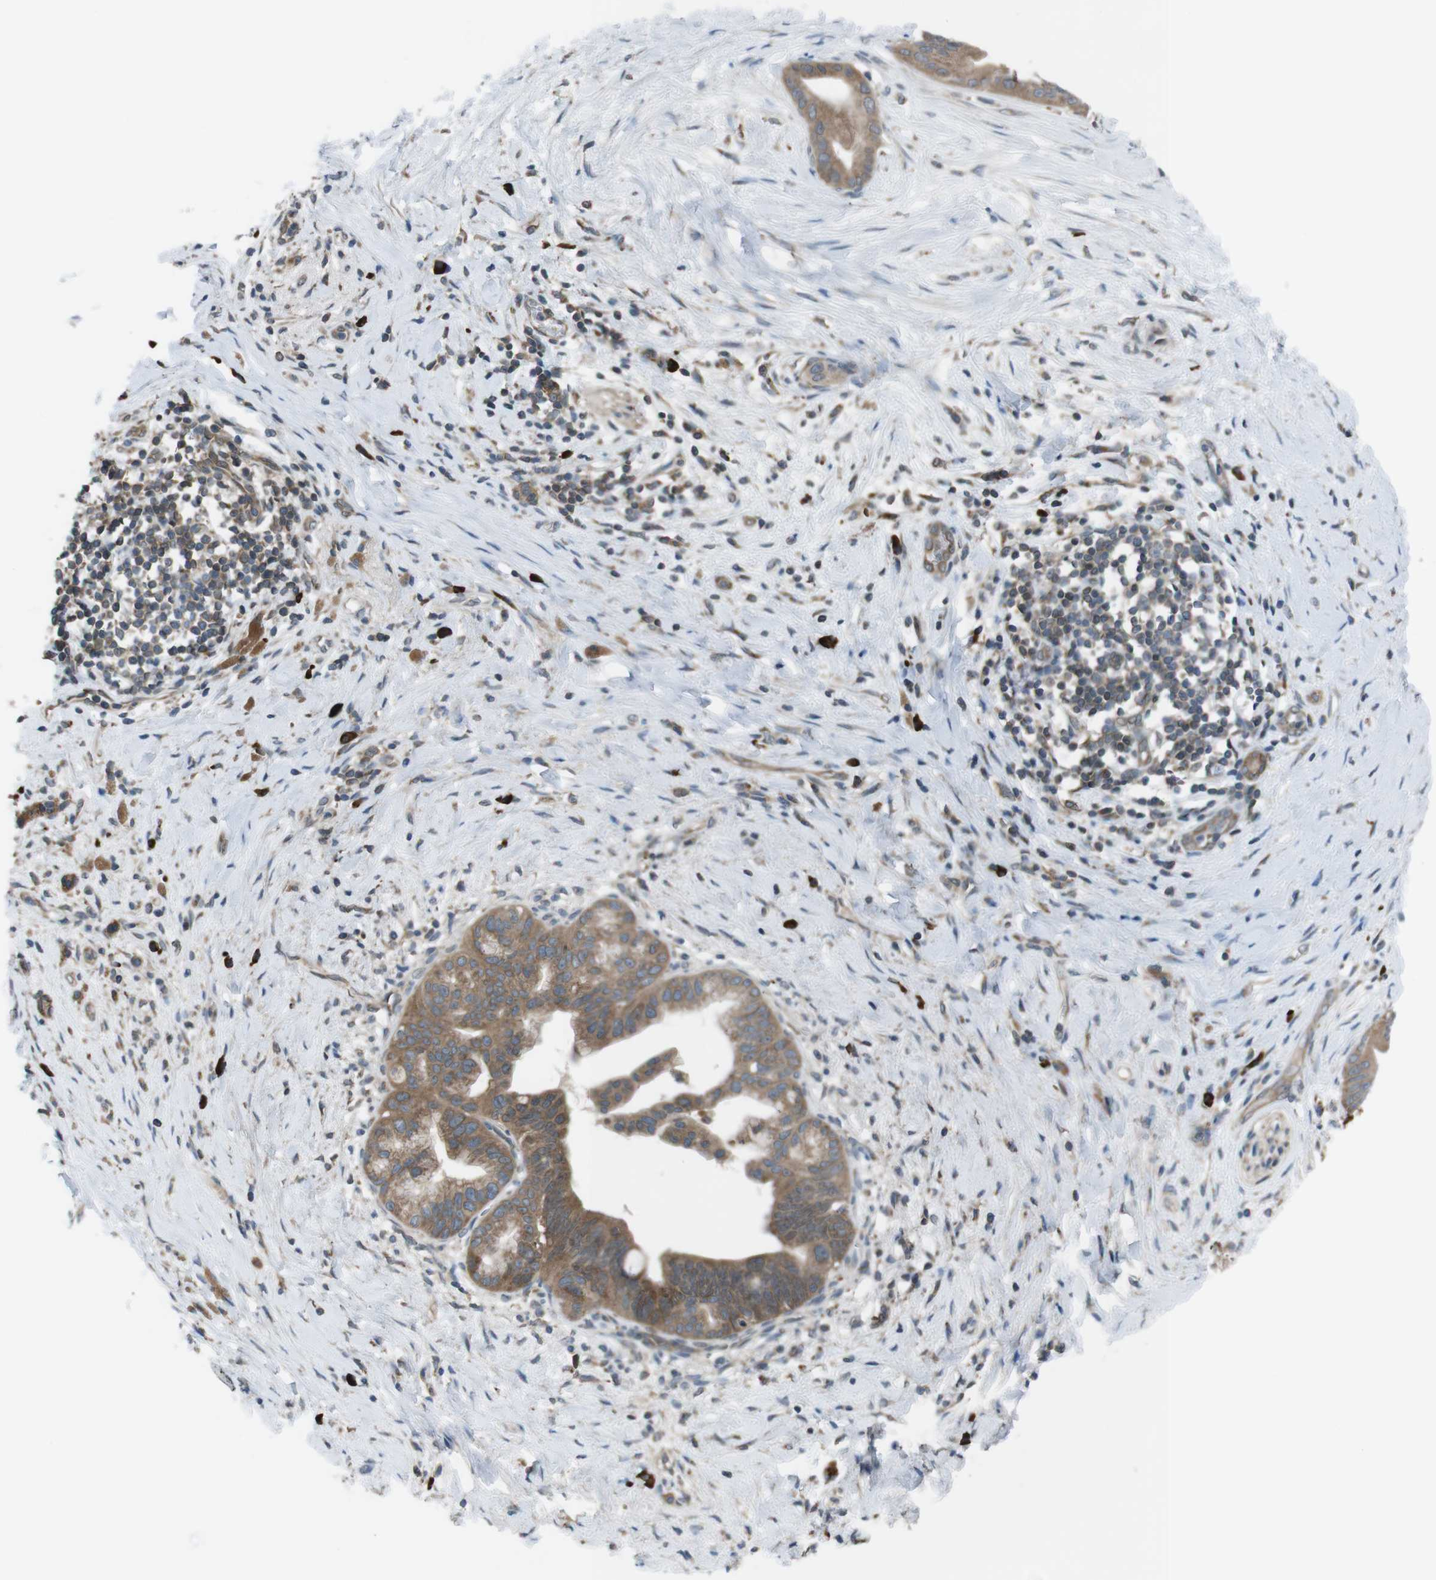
{"staining": {"intensity": "moderate", "quantity": ">75%", "location": "cytoplasmic/membranous"}, "tissue": "pancreatic cancer", "cell_type": "Tumor cells", "image_type": "cancer", "snomed": [{"axis": "morphology", "description": "Adenocarcinoma, NOS"}, {"axis": "topography", "description": "Pancreas"}], "caption": "Pancreatic adenocarcinoma stained with a brown dye exhibits moderate cytoplasmic/membranous positive positivity in about >75% of tumor cells.", "gene": "SSR3", "patient": {"sex": "male", "age": 55}}